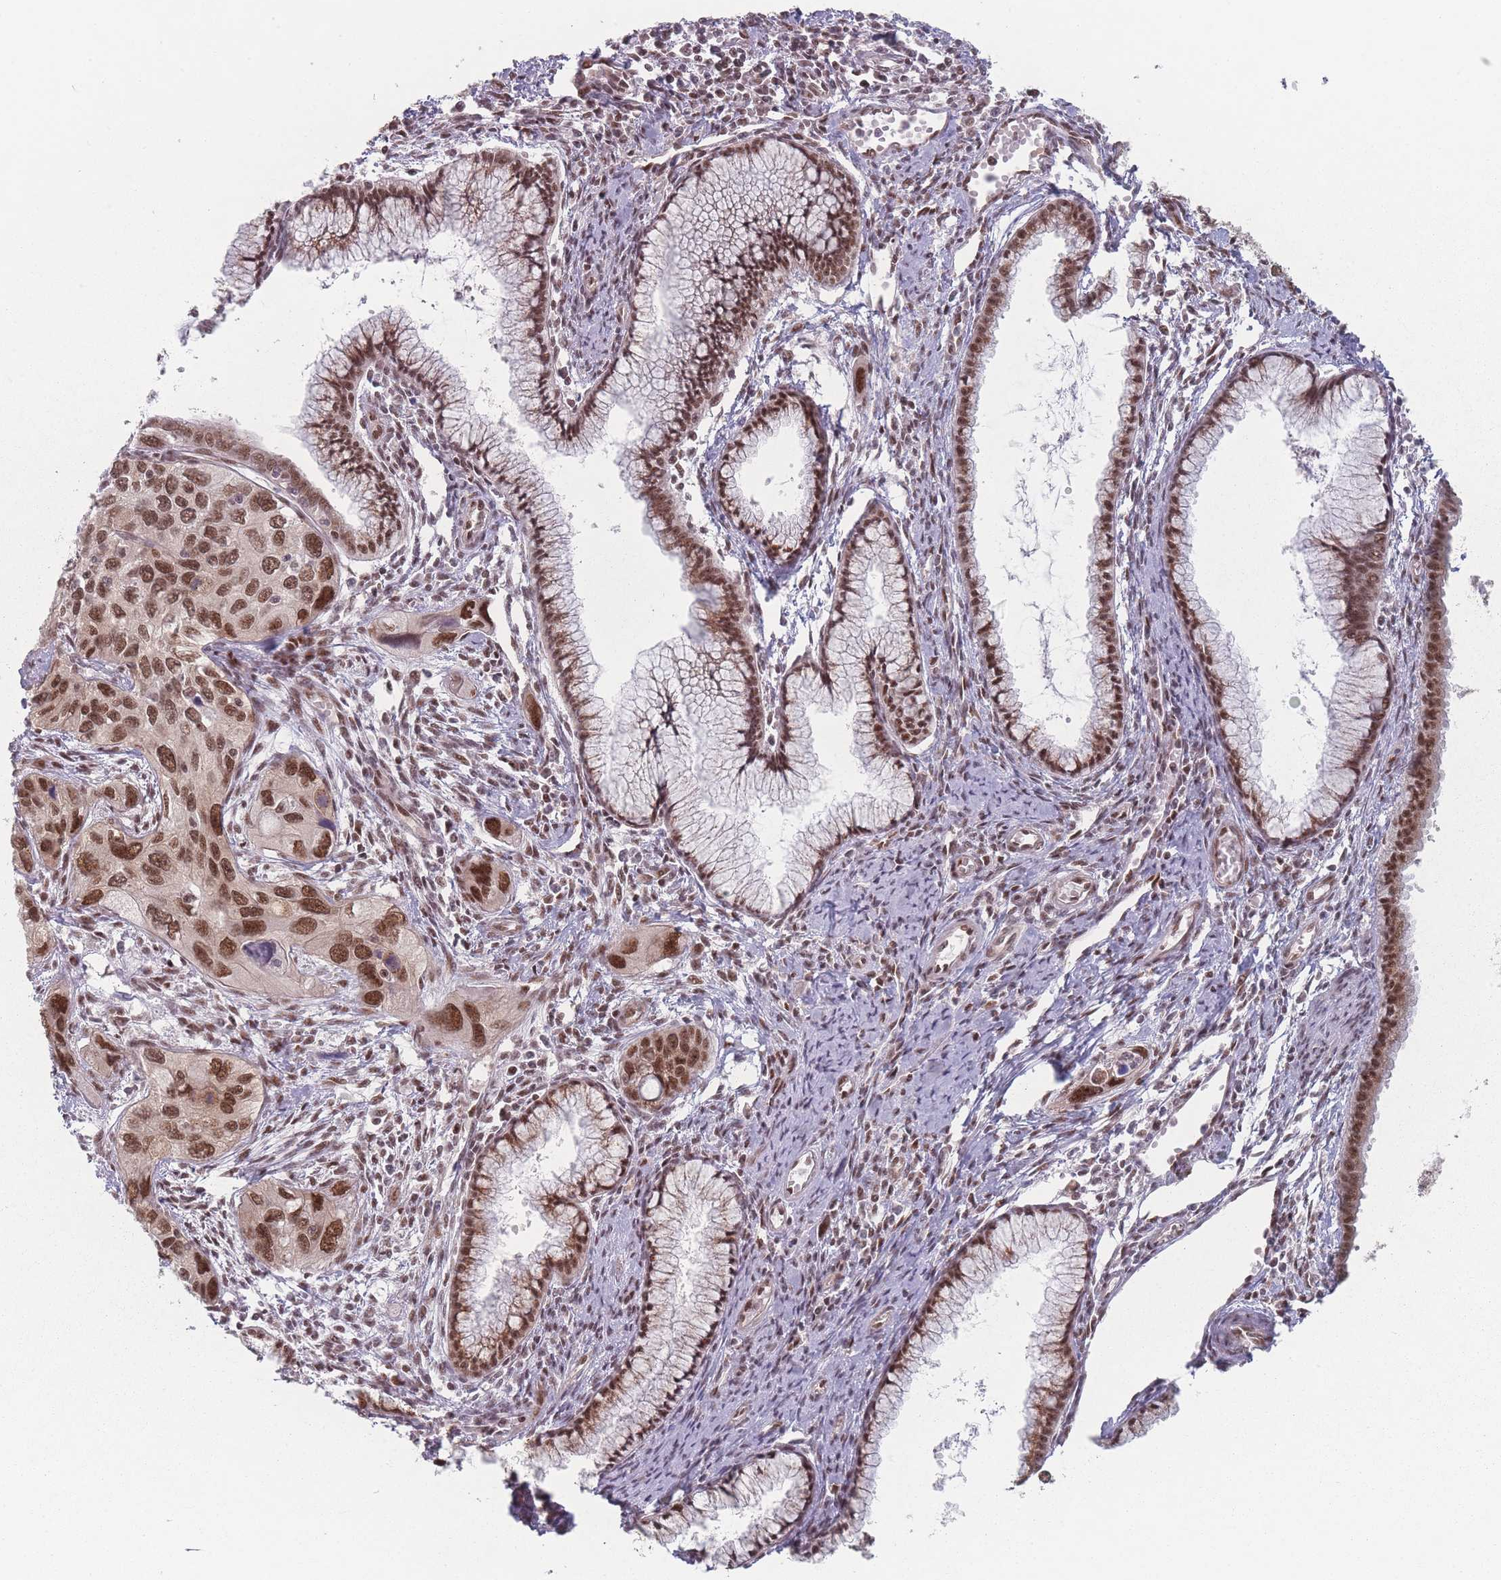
{"staining": {"intensity": "strong", "quantity": ">75%", "location": "nuclear"}, "tissue": "cervical cancer", "cell_type": "Tumor cells", "image_type": "cancer", "snomed": [{"axis": "morphology", "description": "Squamous cell carcinoma, NOS"}, {"axis": "topography", "description": "Cervix"}], "caption": "The photomicrograph exhibits a brown stain indicating the presence of a protein in the nuclear of tumor cells in cervical cancer (squamous cell carcinoma).", "gene": "ZC3H14", "patient": {"sex": "female", "age": 55}}